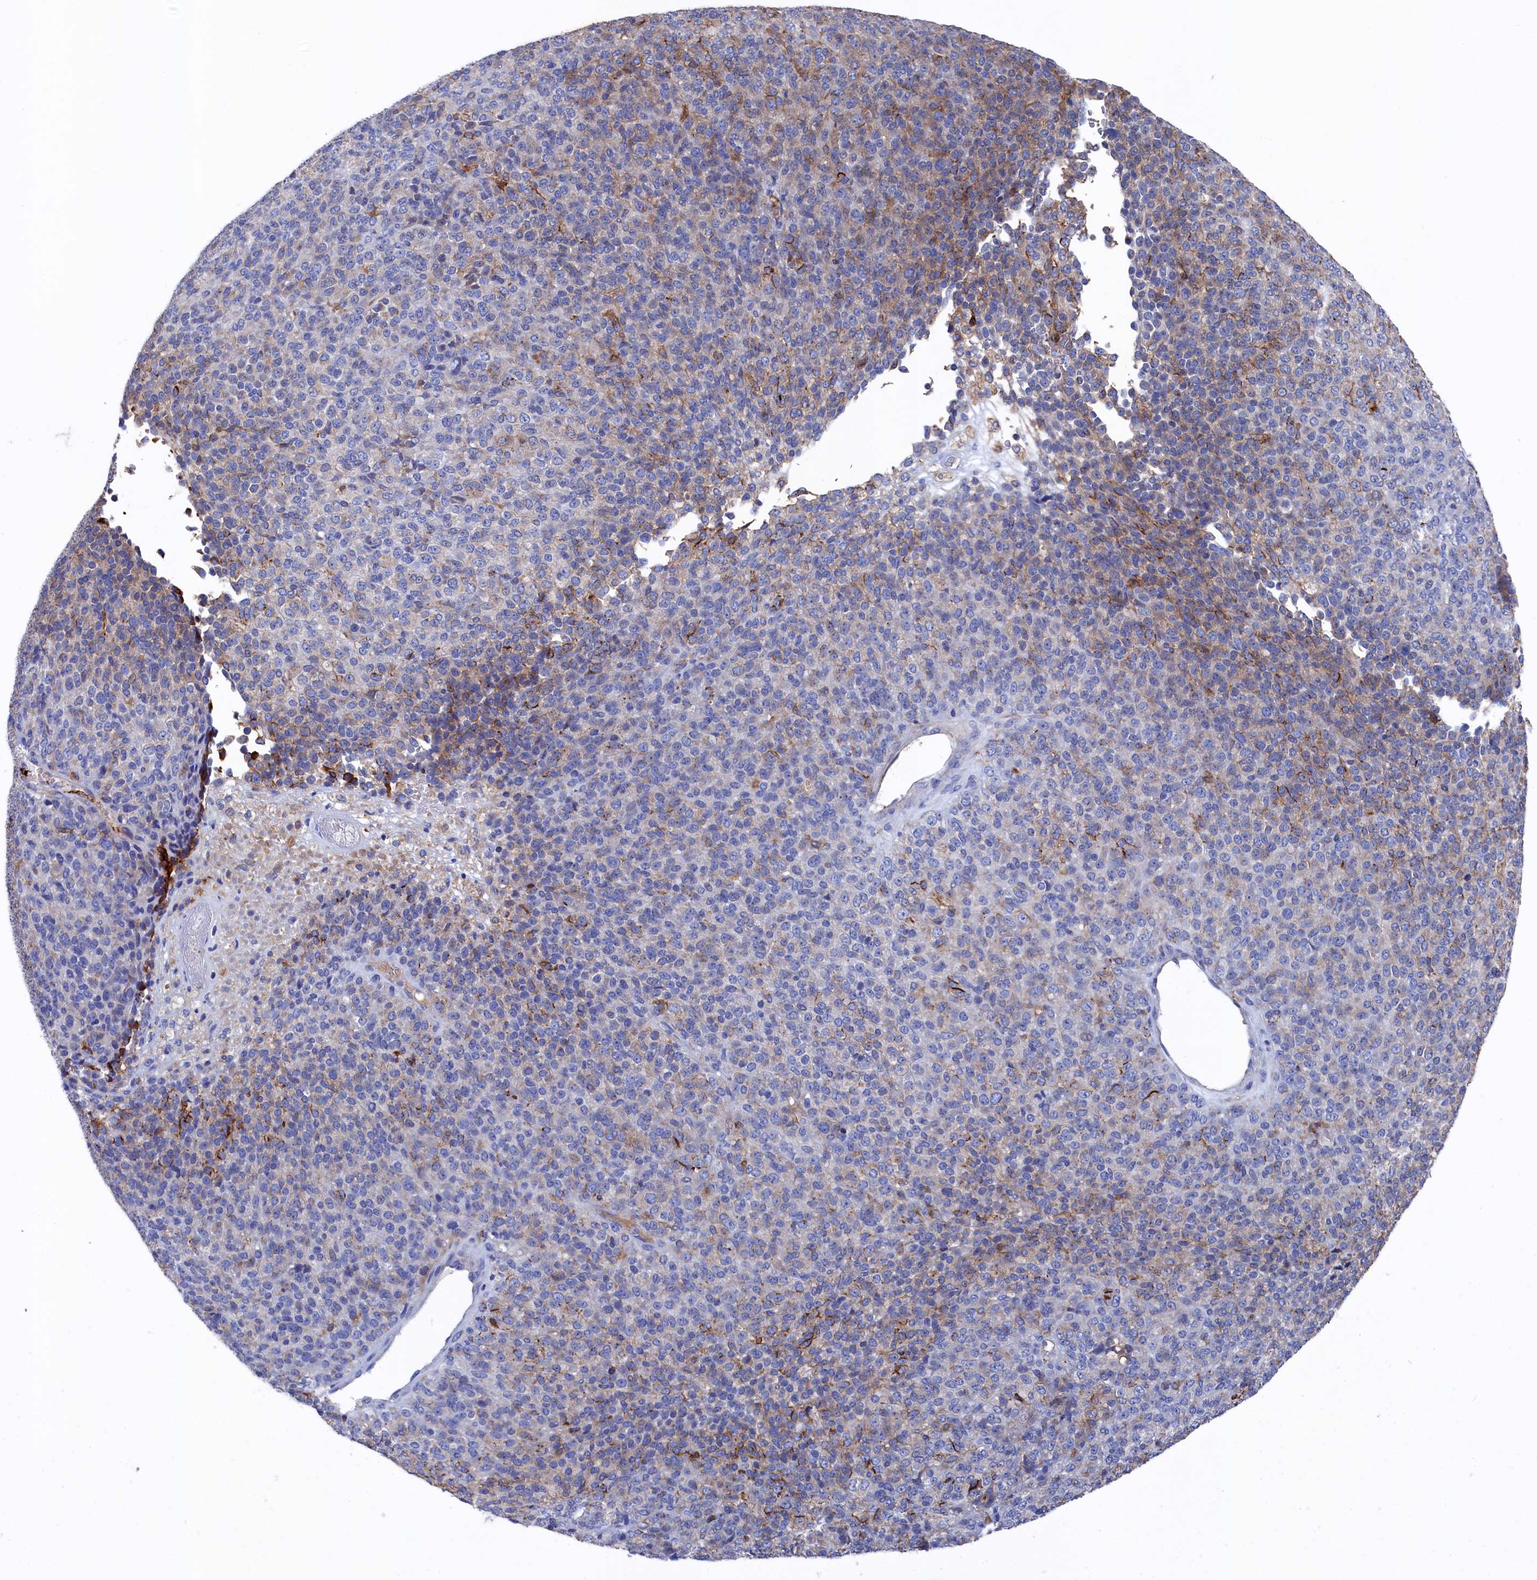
{"staining": {"intensity": "moderate", "quantity": "<25%", "location": "cytoplasmic/membranous"}, "tissue": "melanoma", "cell_type": "Tumor cells", "image_type": "cancer", "snomed": [{"axis": "morphology", "description": "Malignant melanoma, Metastatic site"}, {"axis": "topography", "description": "Brain"}], "caption": "Human melanoma stained with a protein marker reveals moderate staining in tumor cells.", "gene": "C12orf73", "patient": {"sex": "female", "age": 56}}